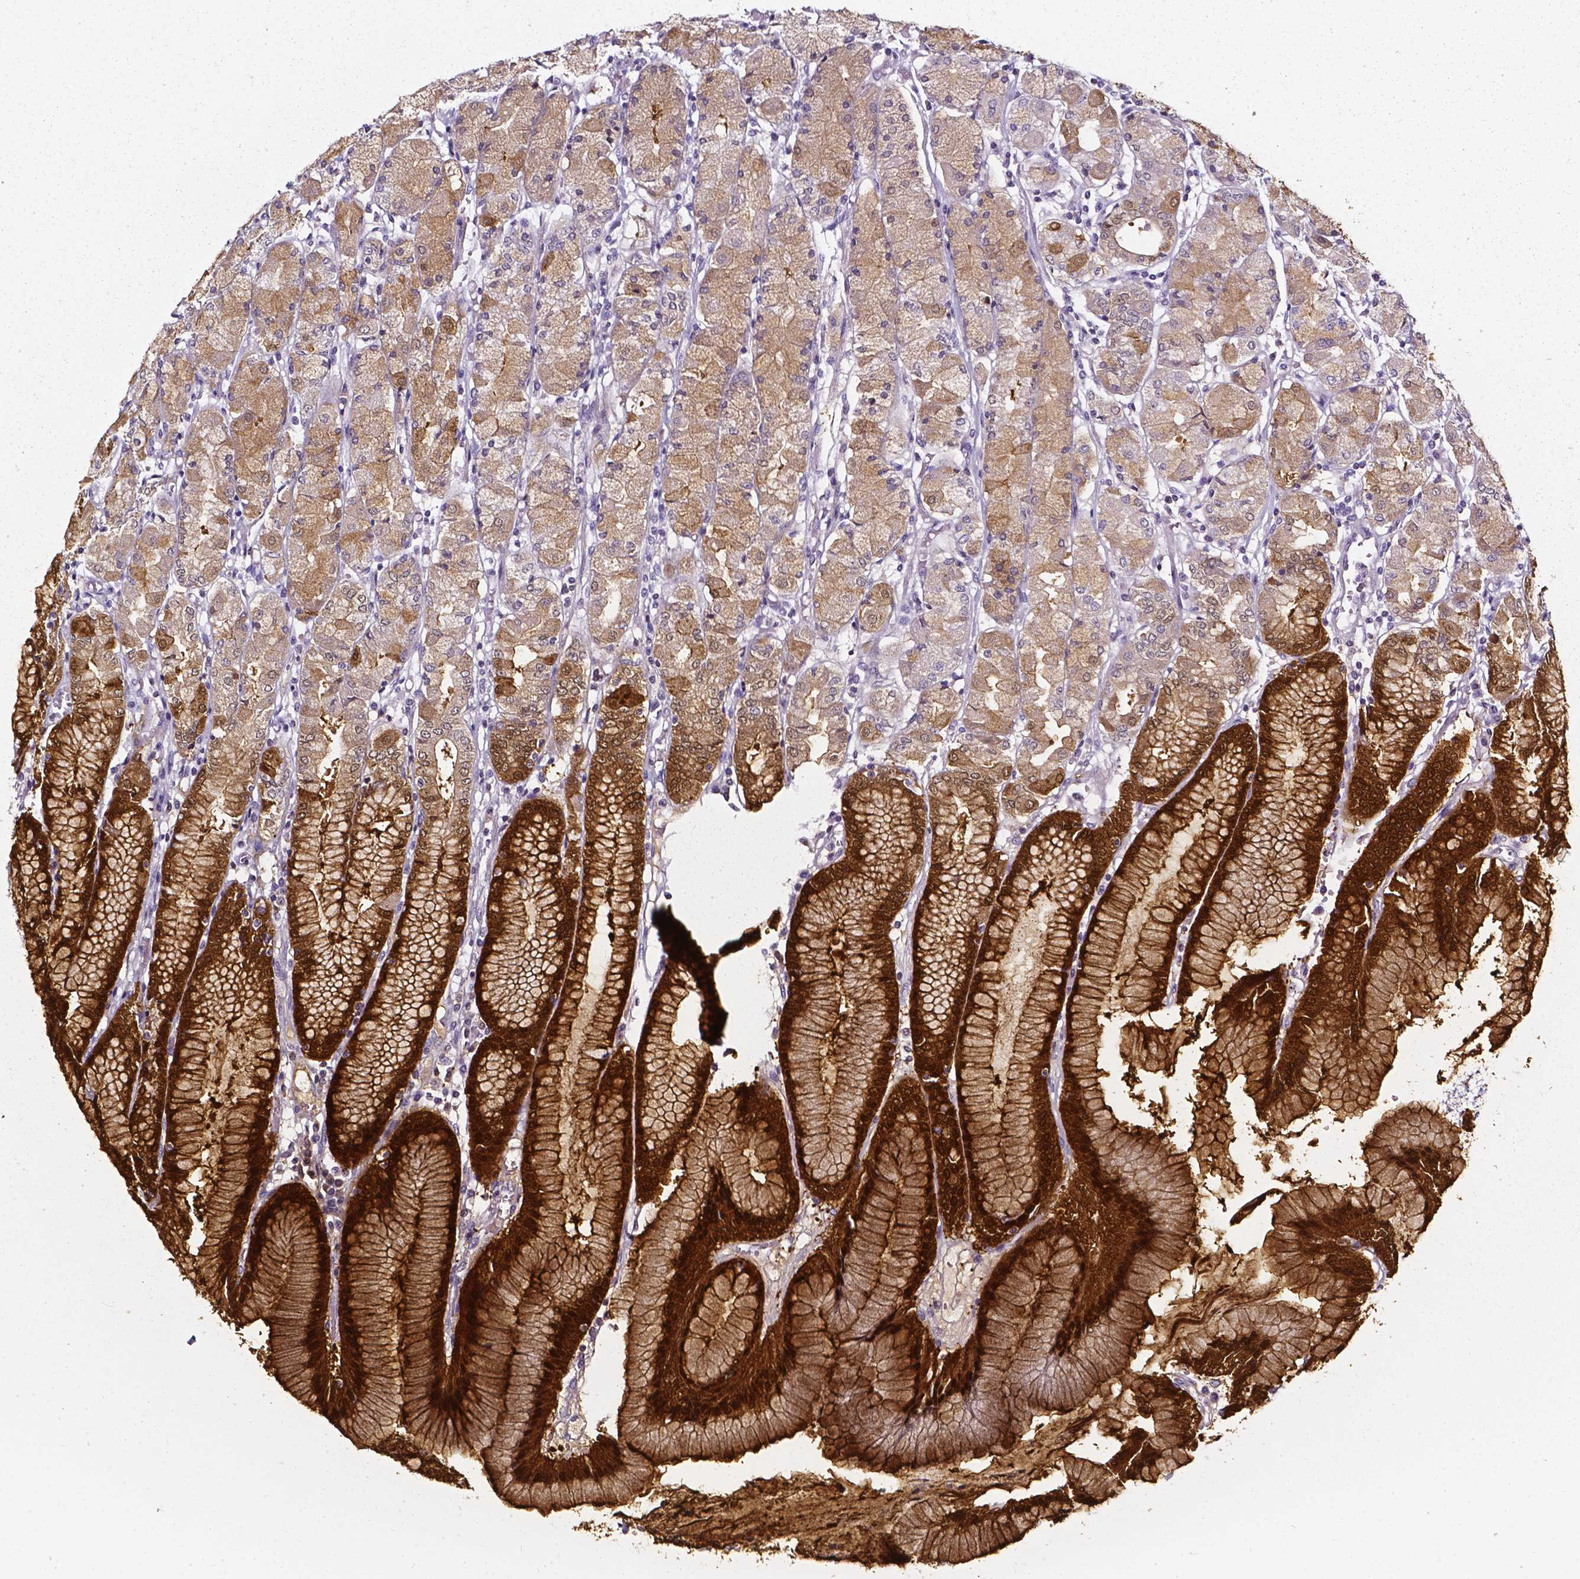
{"staining": {"intensity": "strong", "quantity": "25%-75%", "location": "cytoplasmic/membranous,nuclear"}, "tissue": "stomach", "cell_type": "Glandular cells", "image_type": "normal", "snomed": [{"axis": "morphology", "description": "Normal tissue, NOS"}, {"axis": "topography", "description": "Stomach, upper"}], "caption": "Protein expression analysis of normal stomach demonstrates strong cytoplasmic/membranous,nuclear positivity in about 25%-75% of glandular cells.", "gene": "AKR1B10", "patient": {"sex": "male", "age": 69}}